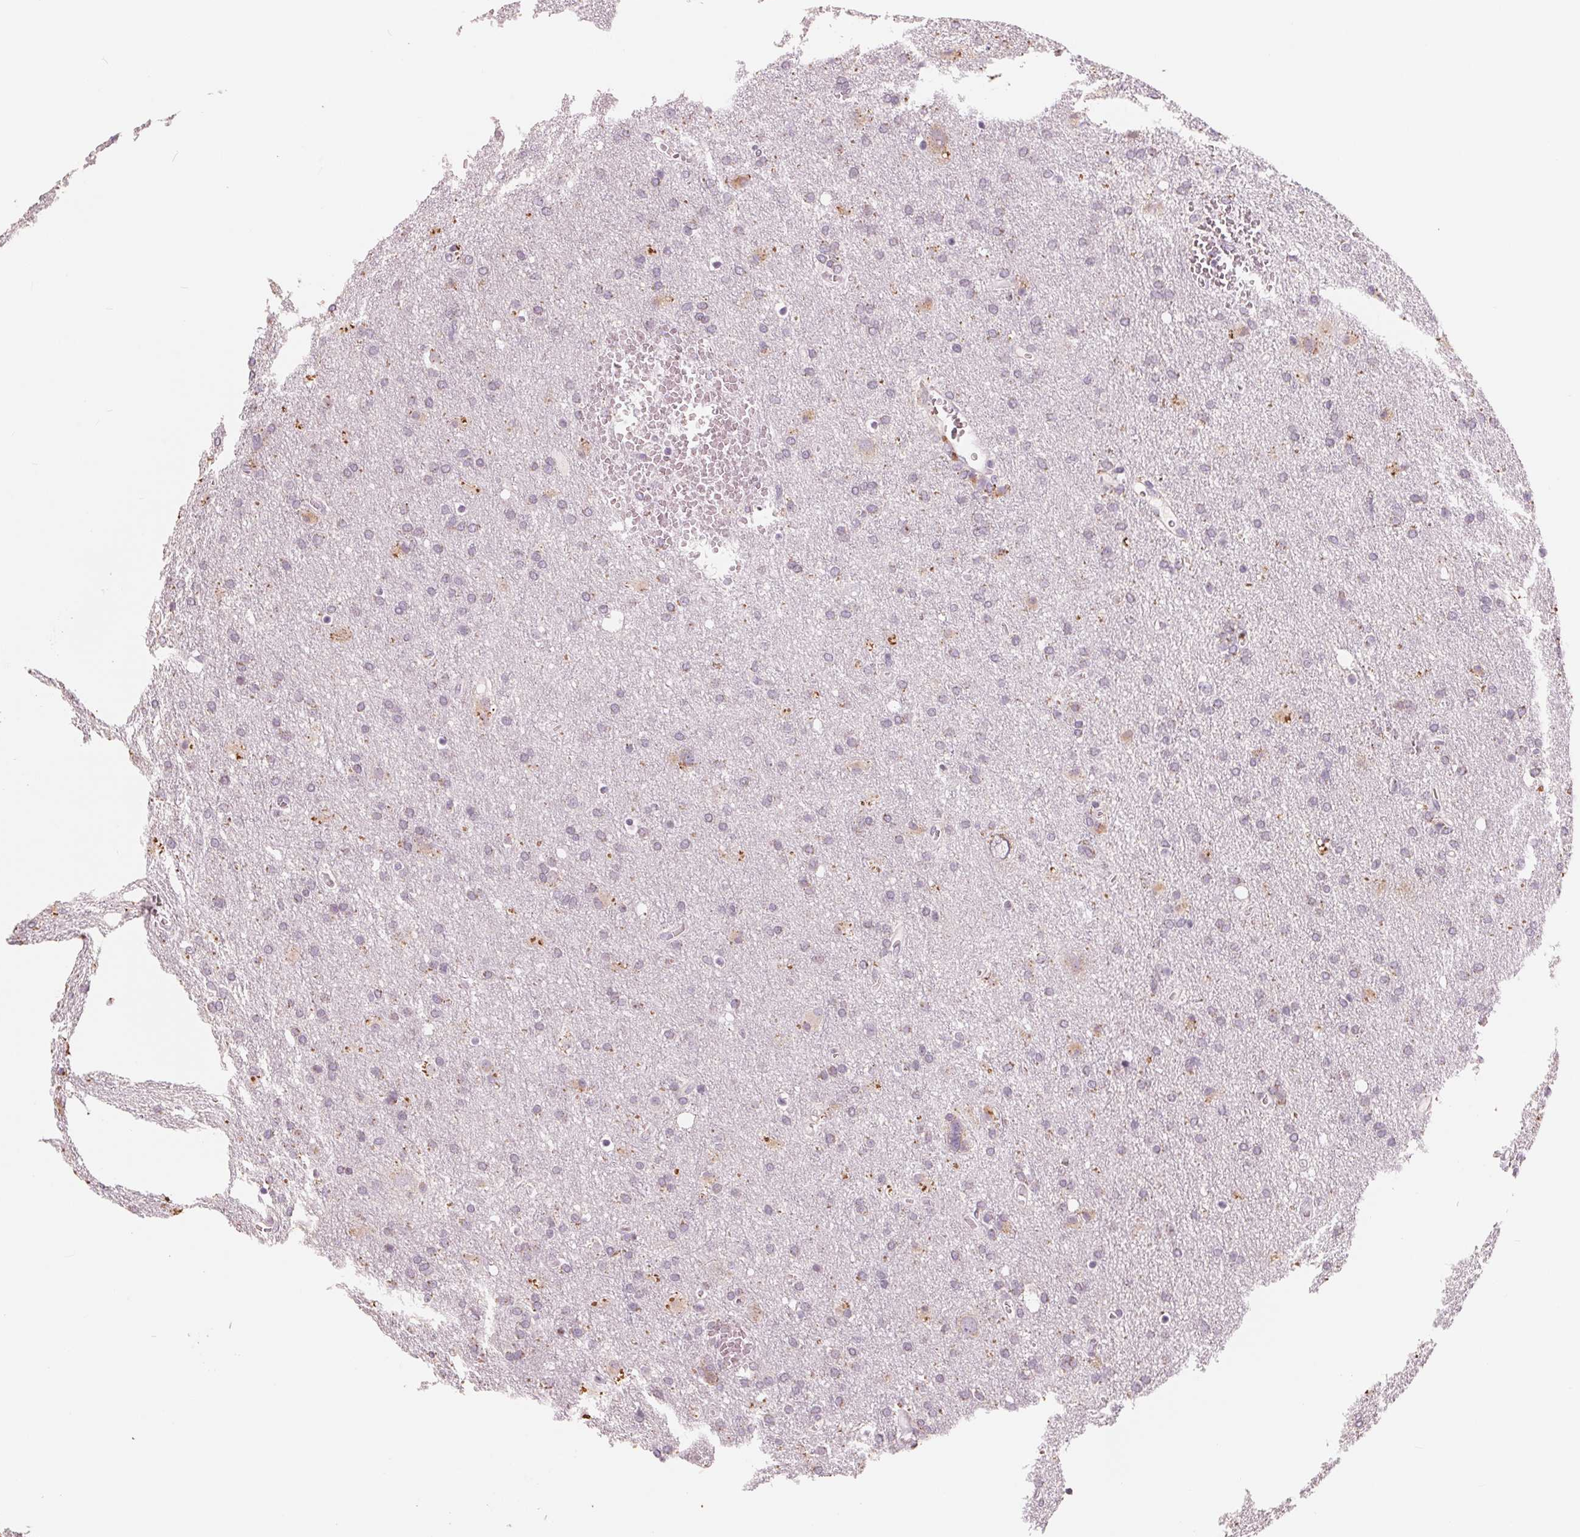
{"staining": {"intensity": "negative", "quantity": "none", "location": "none"}, "tissue": "glioma", "cell_type": "Tumor cells", "image_type": "cancer", "snomed": [{"axis": "morphology", "description": "Glioma, malignant, Low grade"}, {"axis": "topography", "description": "Brain"}], "caption": "The image demonstrates no significant positivity in tumor cells of low-grade glioma (malignant).", "gene": "IL9R", "patient": {"sex": "male", "age": 66}}